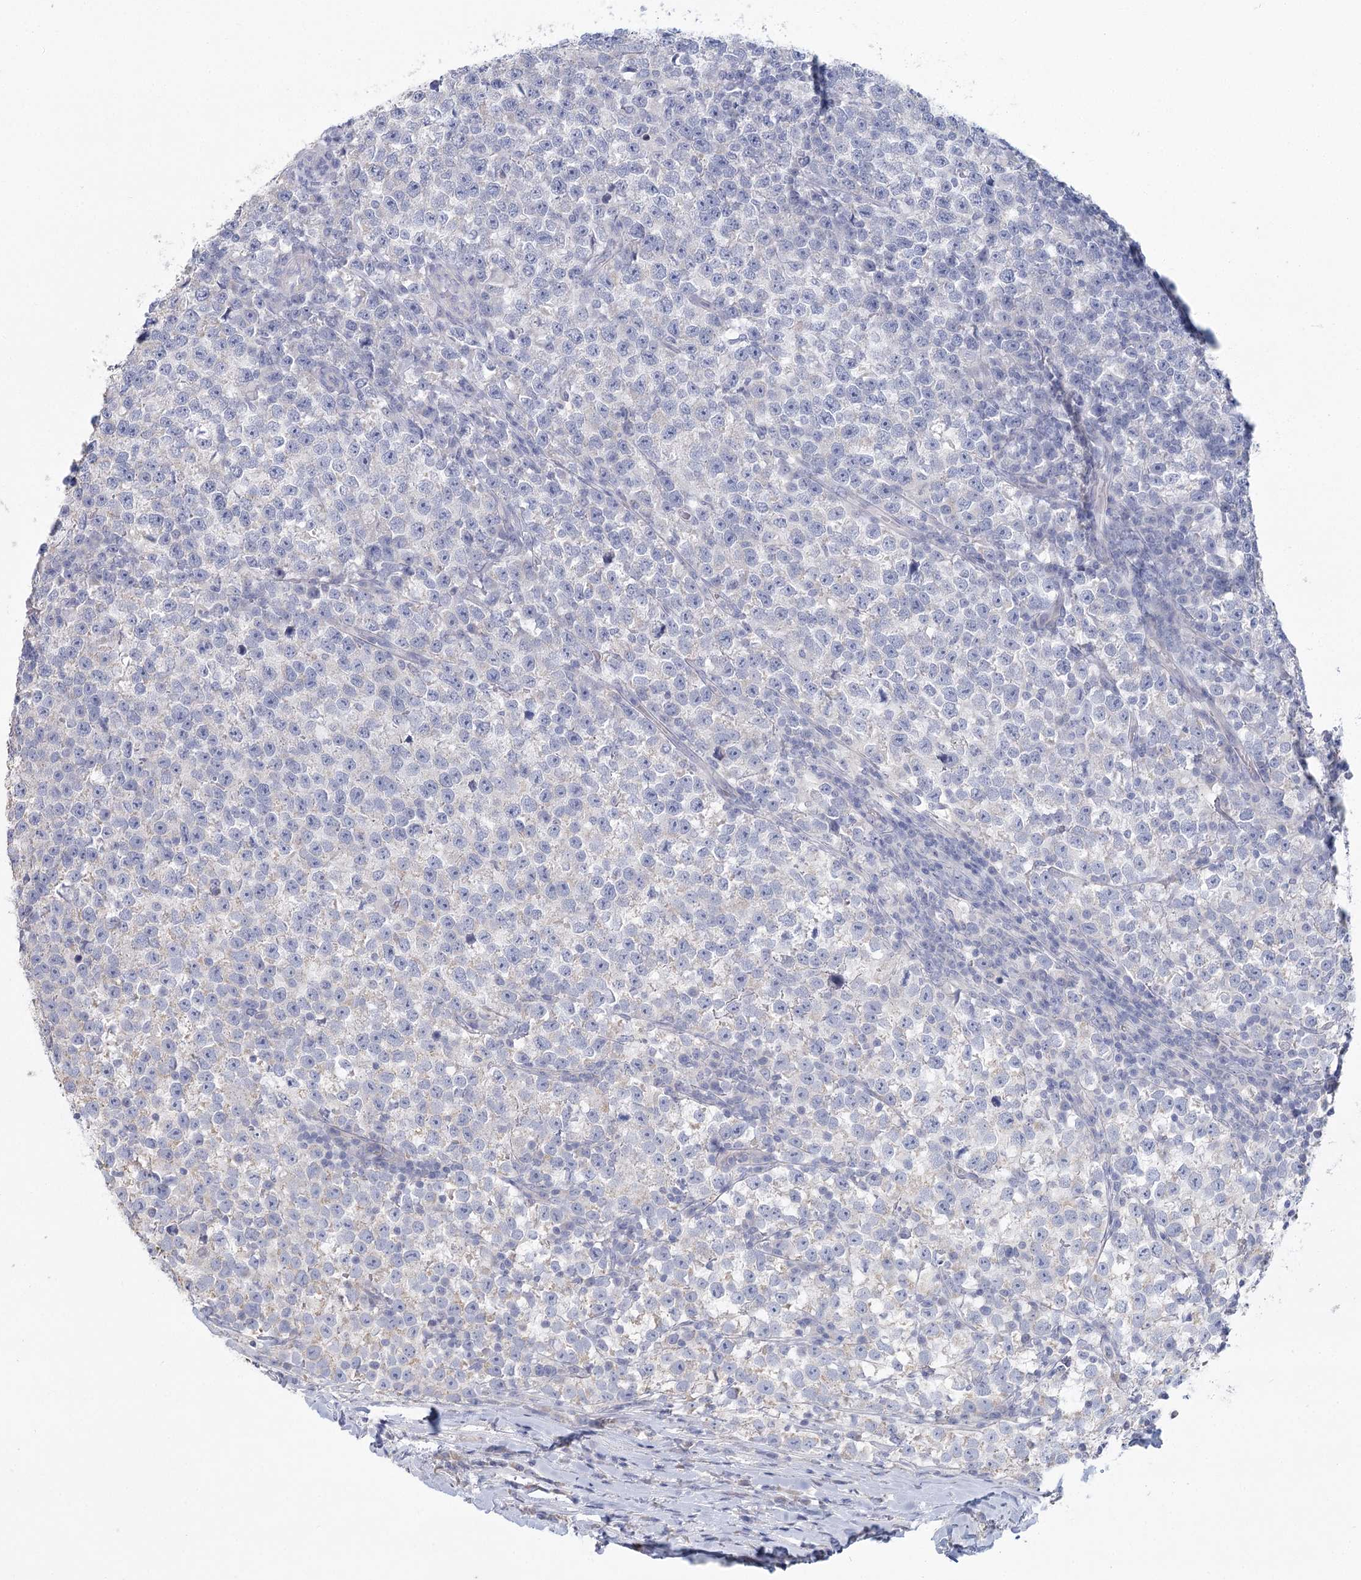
{"staining": {"intensity": "negative", "quantity": "none", "location": "none"}, "tissue": "testis cancer", "cell_type": "Tumor cells", "image_type": "cancer", "snomed": [{"axis": "morphology", "description": "Normal tissue, NOS"}, {"axis": "morphology", "description": "Seminoma, NOS"}, {"axis": "topography", "description": "Testis"}], "caption": "Image shows no significant protein expression in tumor cells of testis cancer. (DAB immunohistochemistry visualized using brightfield microscopy, high magnification).", "gene": "CNTLN", "patient": {"sex": "male", "age": 43}}